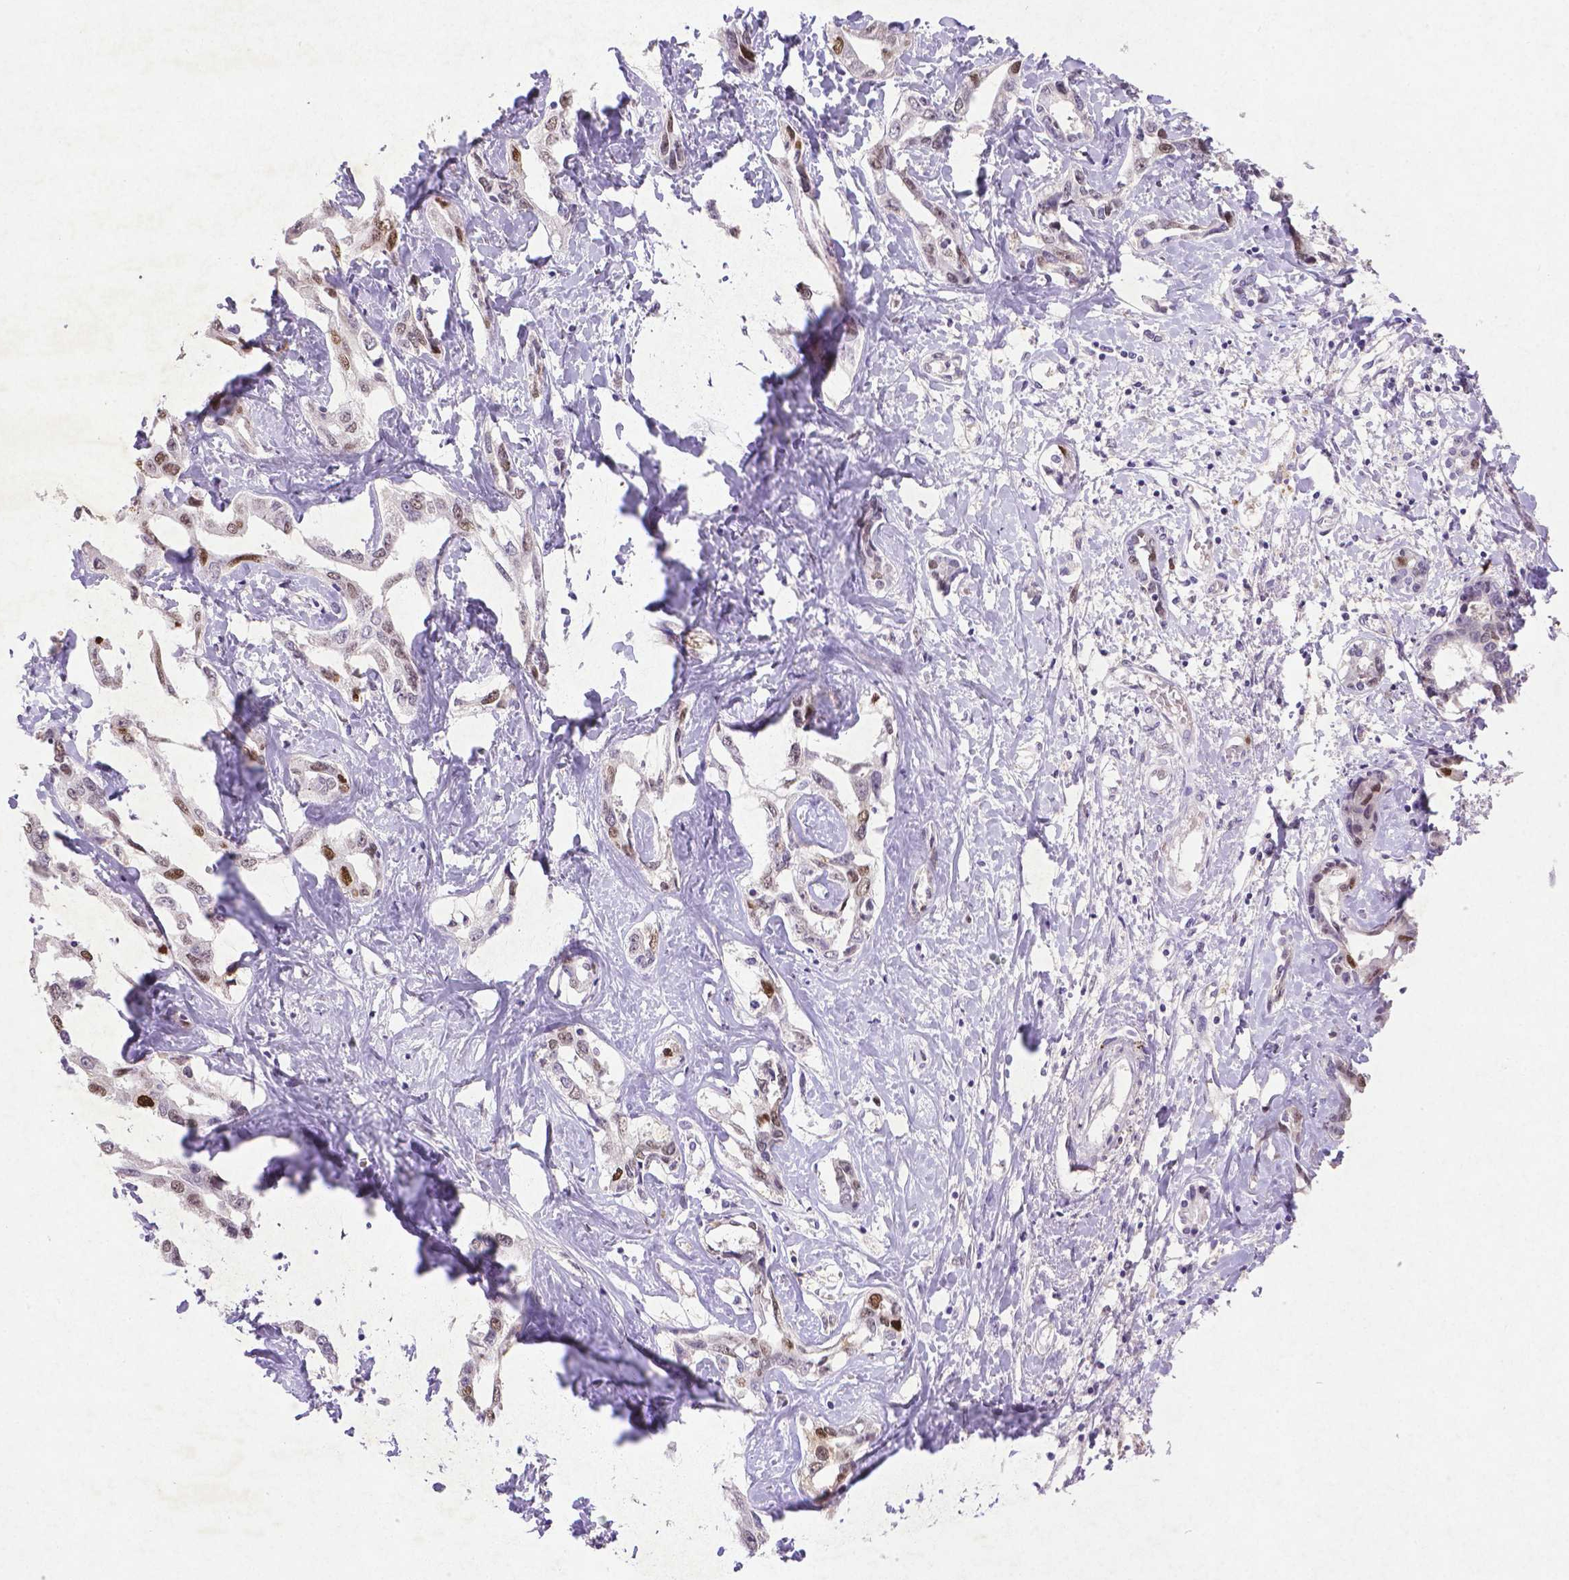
{"staining": {"intensity": "moderate", "quantity": "25%-75%", "location": "nuclear"}, "tissue": "liver cancer", "cell_type": "Tumor cells", "image_type": "cancer", "snomed": [{"axis": "morphology", "description": "Cholangiocarcinoma"}, {"axis": "topography", "description": "Liver"}], "caption": "This histopathology image exhibits immunohistochemistry staining of human liver cholangiocarcinoma, with medium moderate nuclear expression in approximately 25%-75% of tumor cells.", "gene": "CDKN1A", "patient": {"sex": "male", "age": 59}}